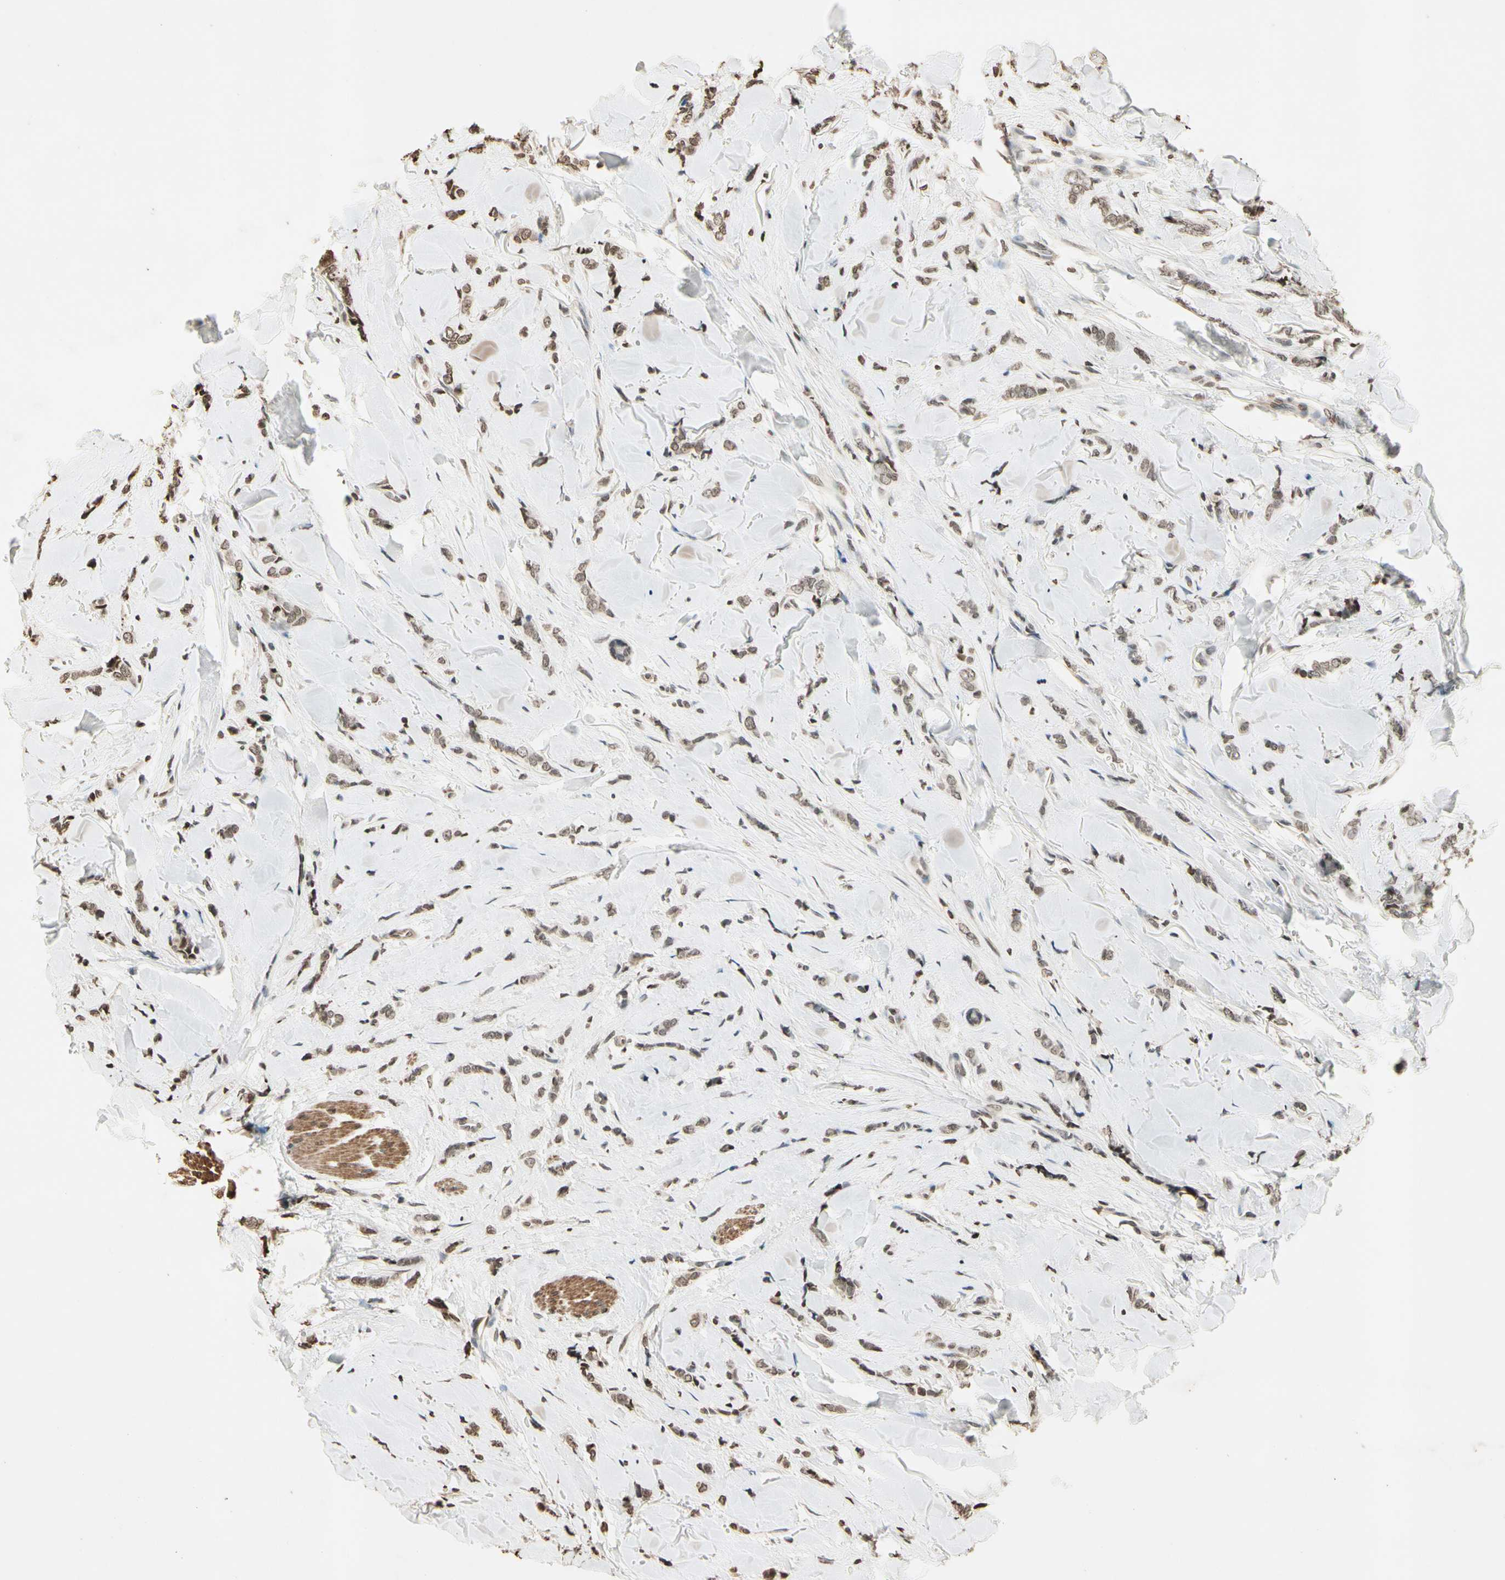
{"staining": {"intensity": "weak", "quantity": "25%-75%", "location": "nuclear"}, "tissue": "breast cancer", "cell_type": "Tumor cells", "image_type": "cancer", "snomed": [{"axis": "morphology", "description": "Lobular carcinoma"}, {"axis": "topography", "description": "Skin"}, {"axis": "topography", "description": "Breast"}], "caption": "A brown stain labels weak nuclear expression of a protein in breast cancer tumor cells.", "gene": "TOP1", "patient": {"sex": "female", "age": 46}}